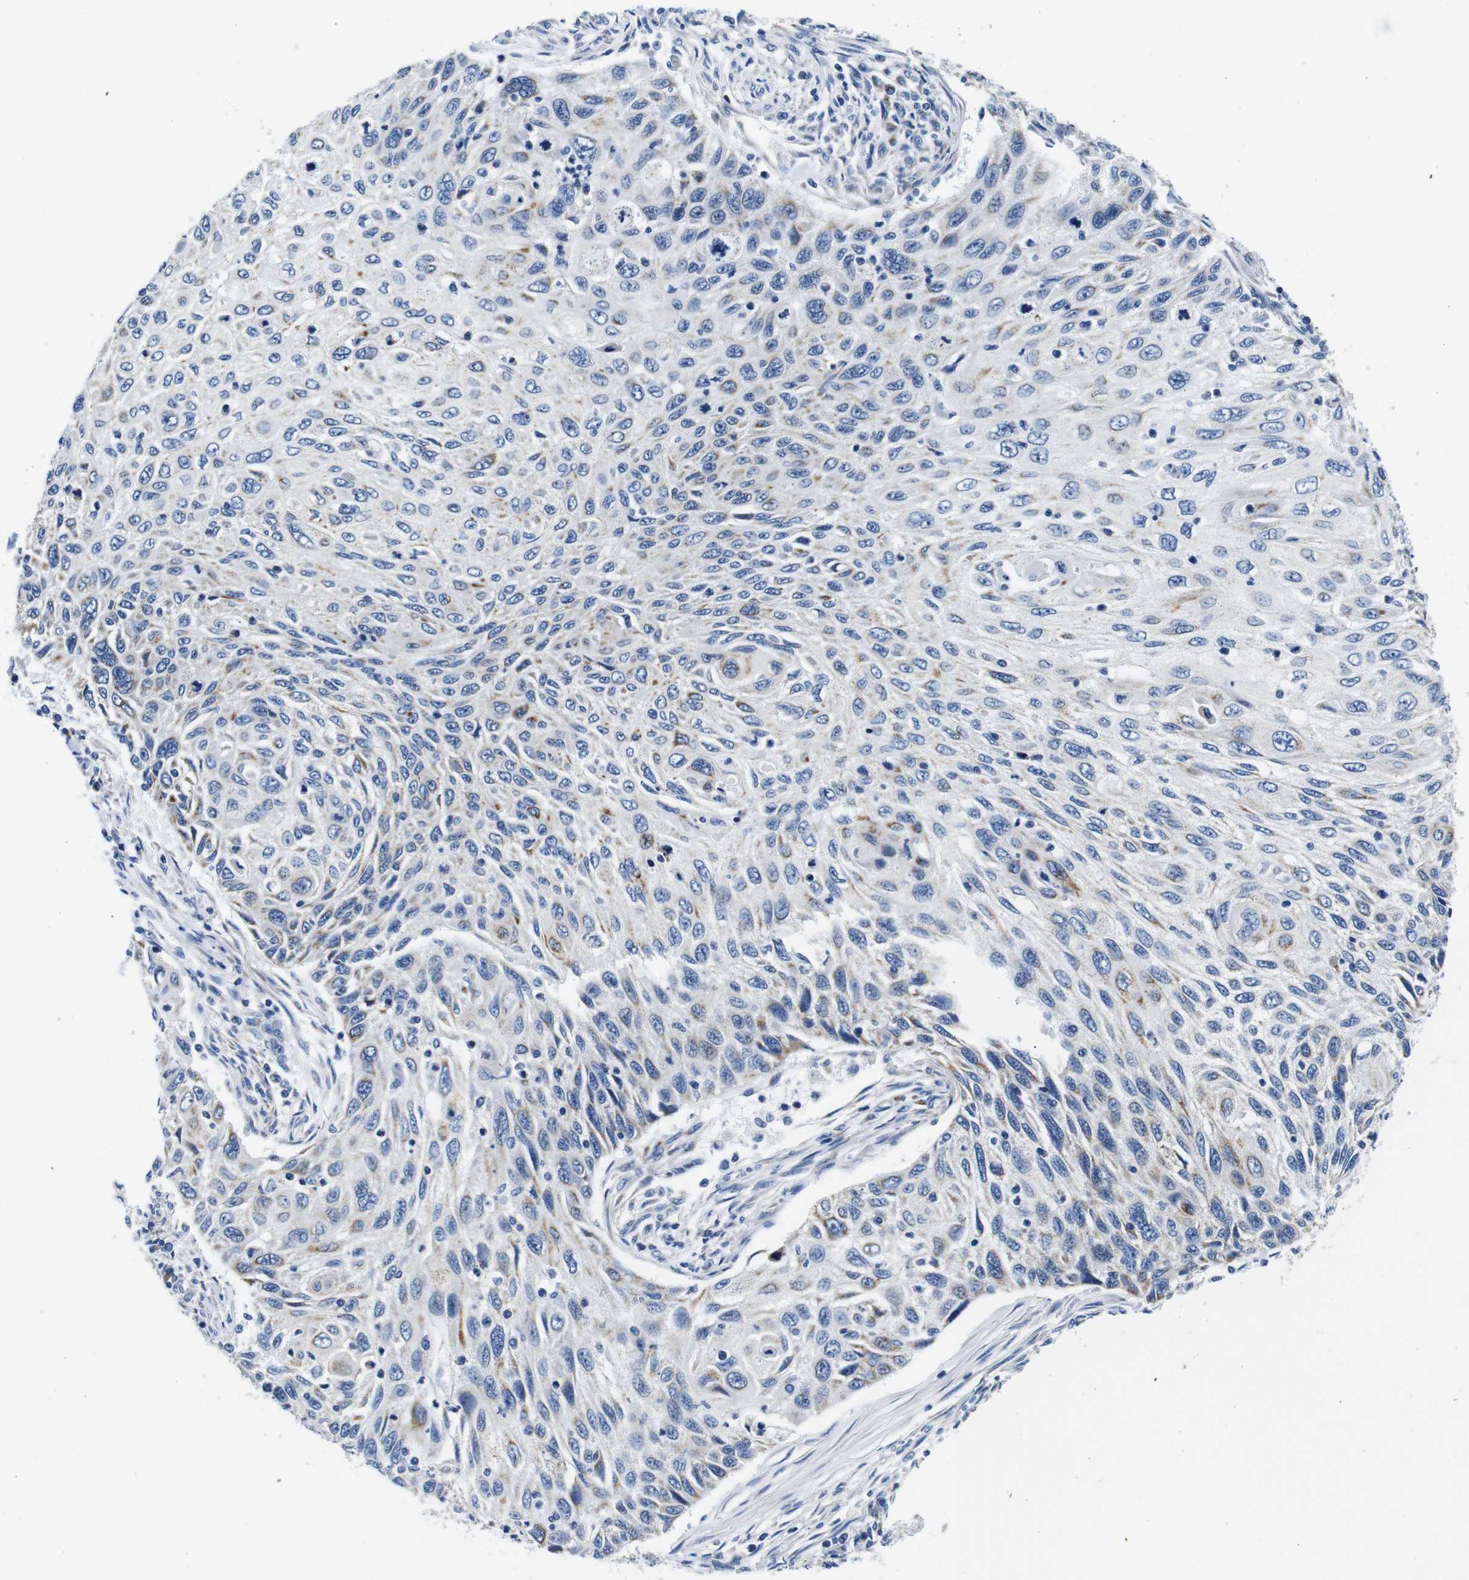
{"staining": {"intensity": "moderate", "quantity": "<25%", "location": "cytoplasmic/membranous"}, "tissue": "cervical cancer", "cell_type": "Tumor cells", "image_type": "cancer", "snomed": [{"axis": "morphology", "description": "Squamous cell carcinoma, NOS"}, {"axis": "topography", "description": "Cervix"}], "caption": "Immunohistochemical staining of cervical cancer exhibits moderate cytoplasmic/membranous protein staining in about <25% of tumor cells.", "gene": "SNX19", "patient": {"sex": "female", "age": 70}}